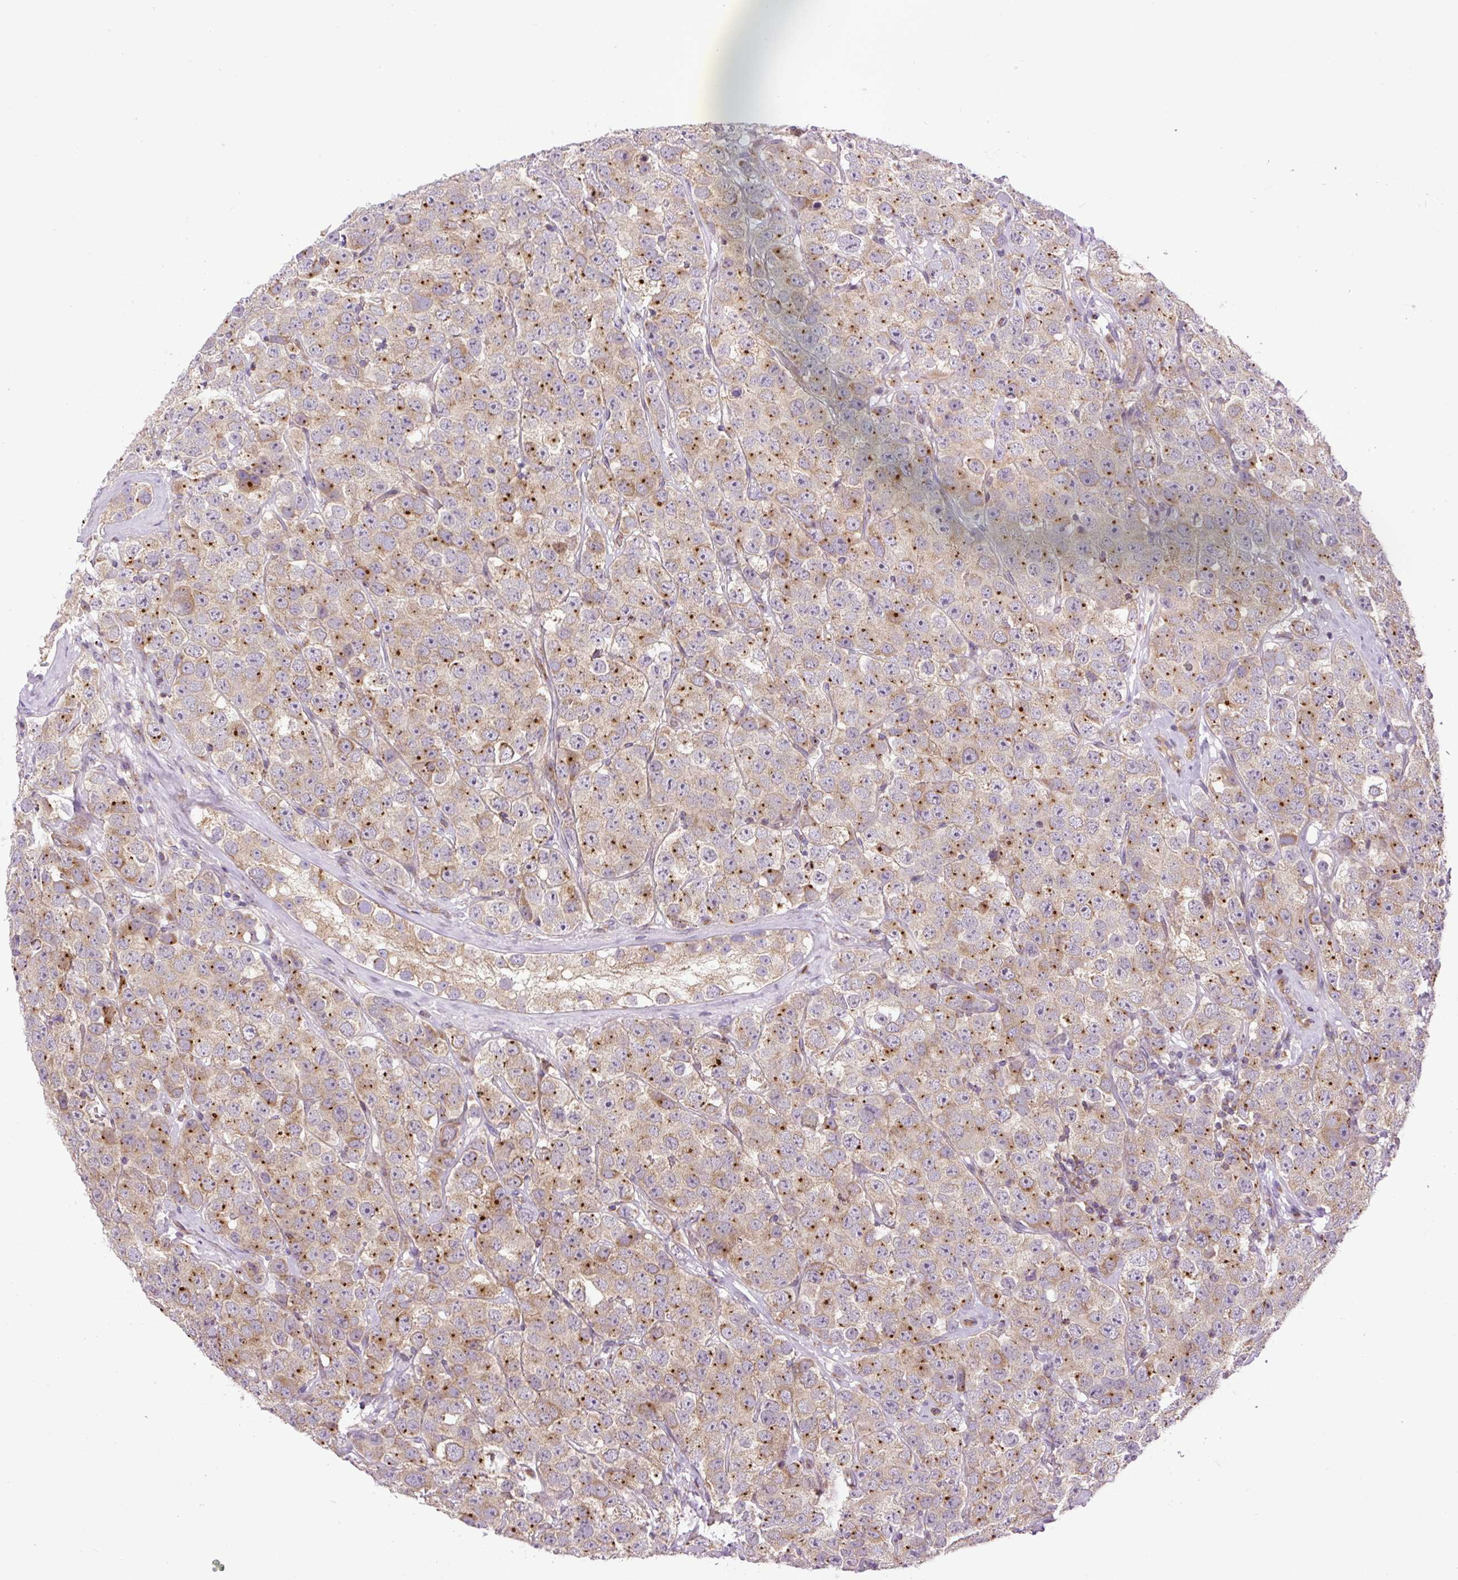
{"staining": {"intensity": "moderate", "quantity": "25%-75%", "location": "cytoplasmic/membranous"}, "tissue": "testis cancer", "cell_type": "Tumor cells", "image_type": "cancer", "snomed": [{"axis": "morphology", "description": "Seminoma, NOS"}, {"axis": "topography", "description": "Testis"}], "caption": "About 25%-75% of tumor cells in seminoma (testis) show moderate cytoplasmic/membranous protein expression as visualized by brown immunohistochemical staining.", "gene": "ZNF547", "patient": {"sex": "male", "age": 28}}